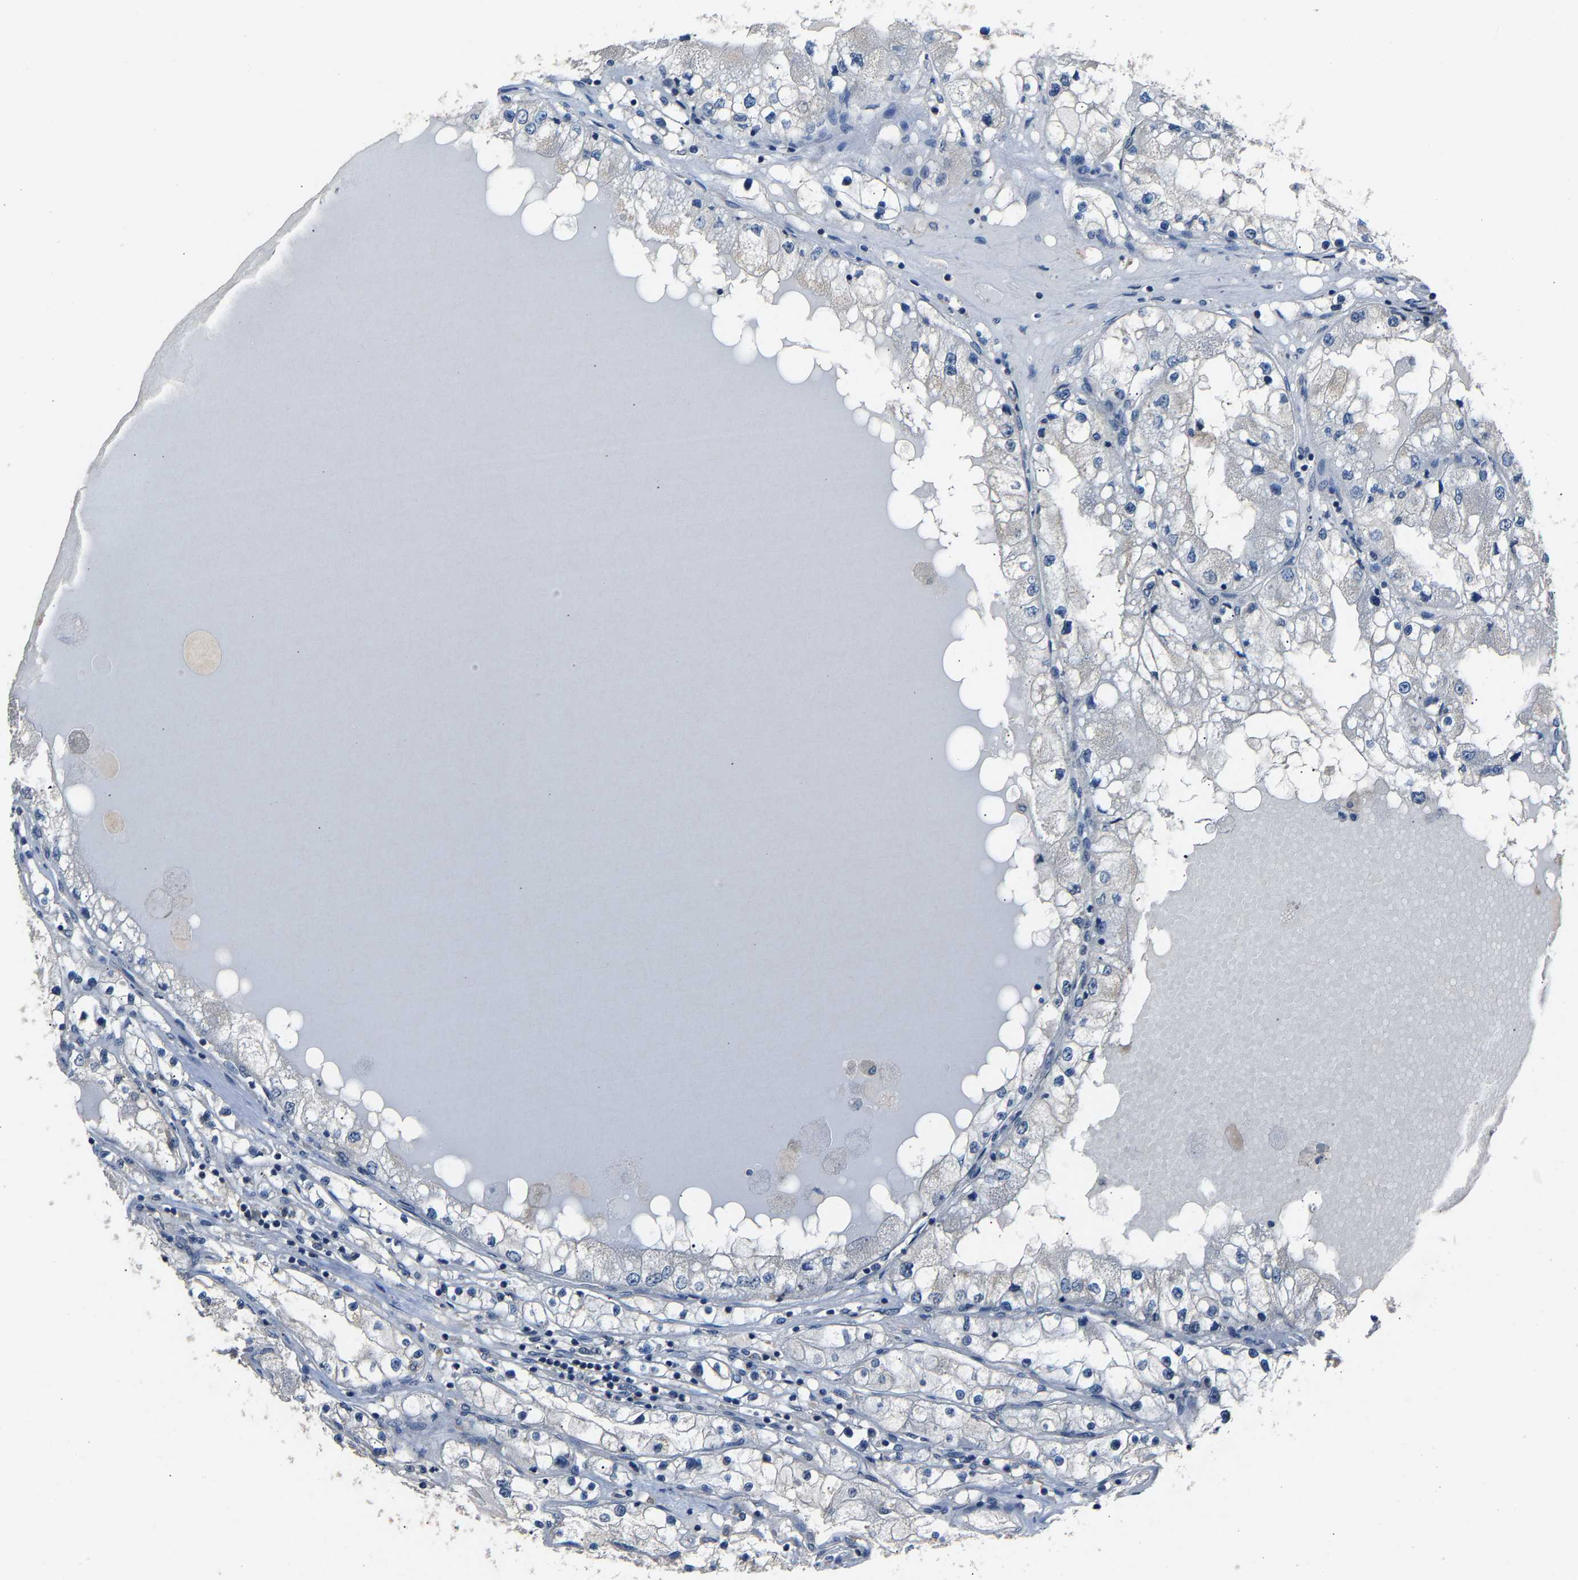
{"staining": {"intensity": "negative", "quantity": "none", "location": "none"}, "tissue": "renal cancer", "cell_type": "Tumor cells", "image_type": "cancer", "snomed": [{"axis": "morphology", "description": "Adenocarcinoma, NOS"}, {"axis": "topography", "description": "Kidney"}], "caption": "The image demonstrates no significant positivity in tumor cells of renal adenocarcinoma.", "gene": "ABCC9", "patient": {"sex": "male", "age": 68}}